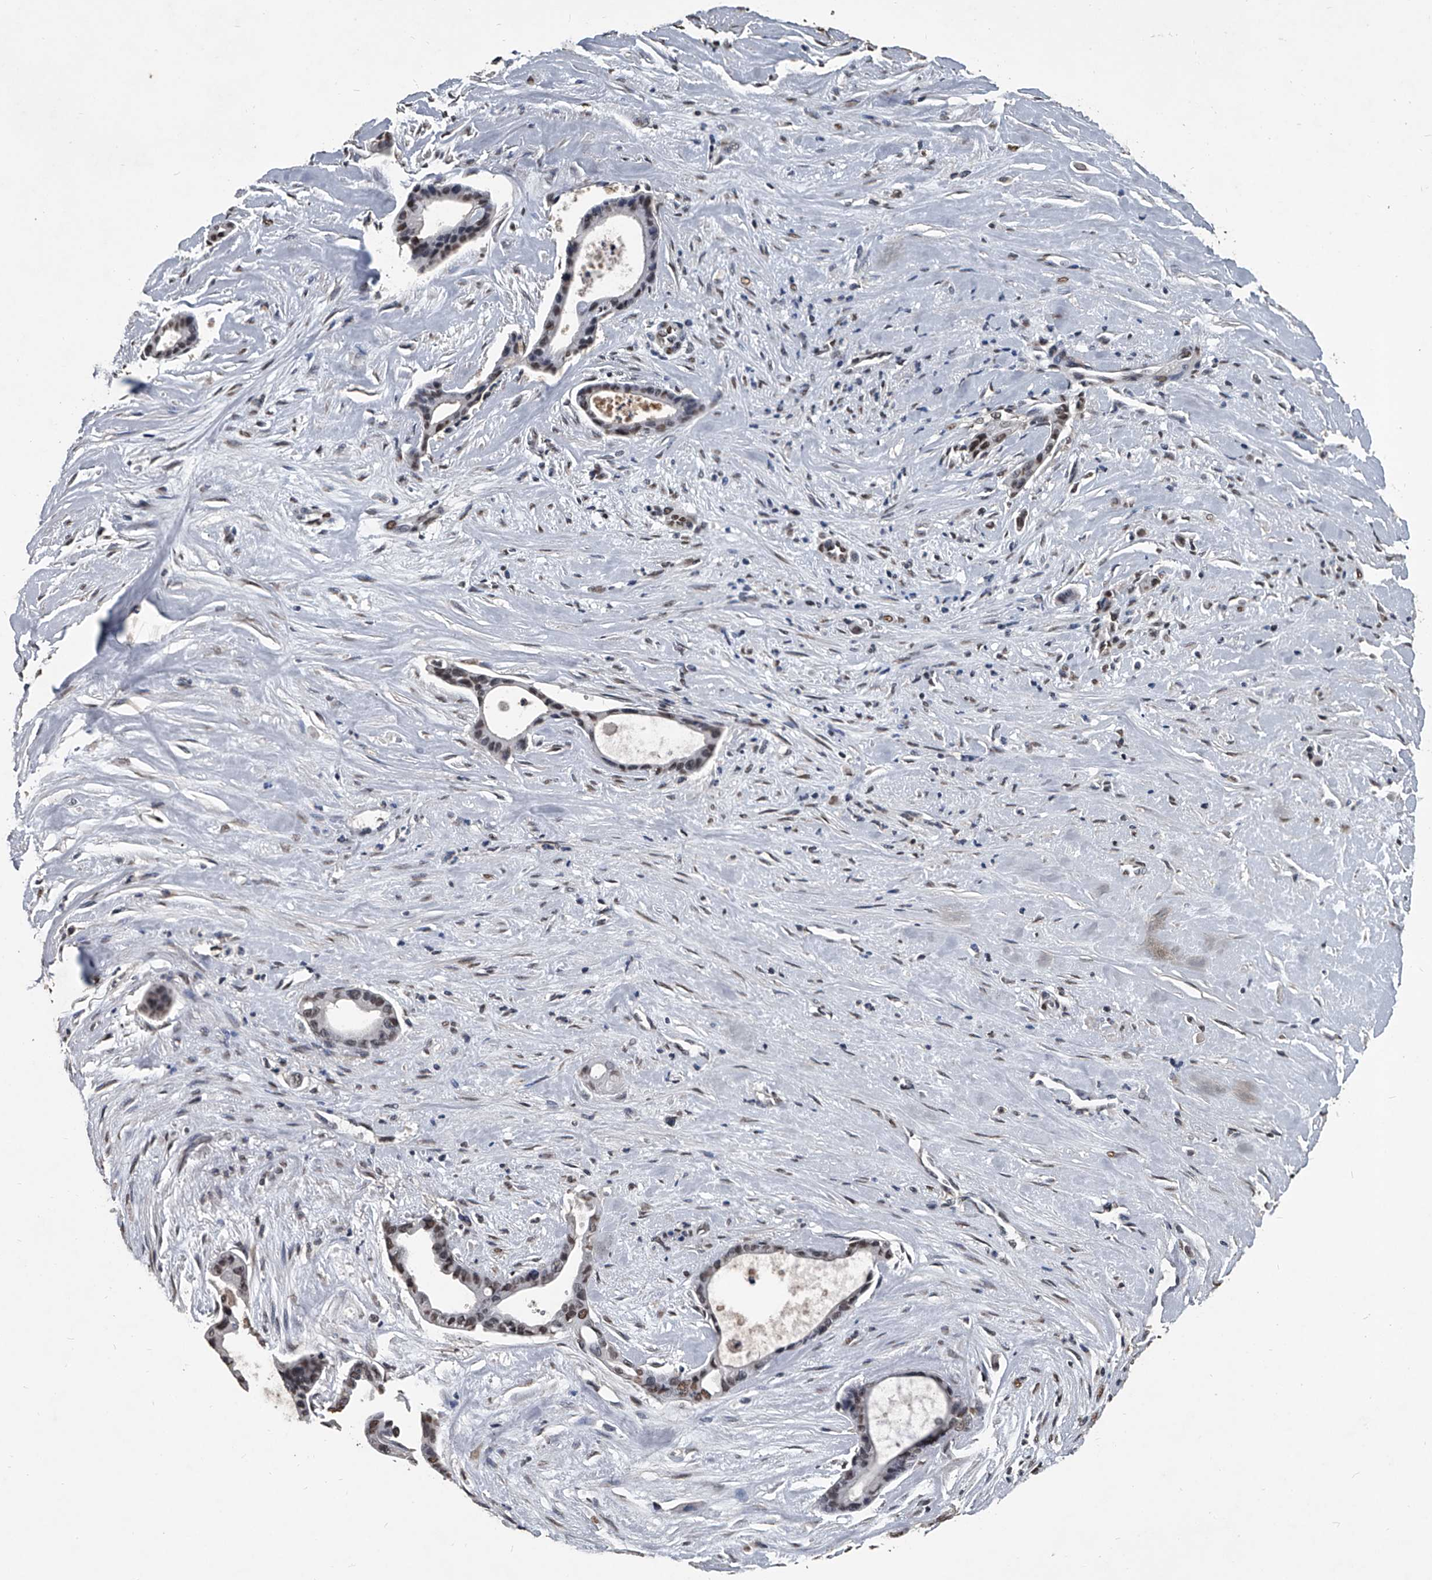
{"staining": {"intensity": "weak", "quantity": "25%-75%", "location": "nuclear"}, "tissue": "liver cancer", "cell_type": "Tumor cells", "image_type": "cancer", "snomed": [{"axis": "morphology", "description": "Cholangiocarcinoma"}, {"axis": "topography", "description": "Liver"}], "caption": "Immunohistochemistry photomicrograph of neoplastic tissue: liver cholangiocarcinoma stained using immunohistochemistry (IHC) exhibits low levels of weak protein expression localized specifically in the nuclear of tumor cells, appearing as a nuclear brown color.", "gene": "MATR3", "patient": {"sex": "female", "age": 55}}